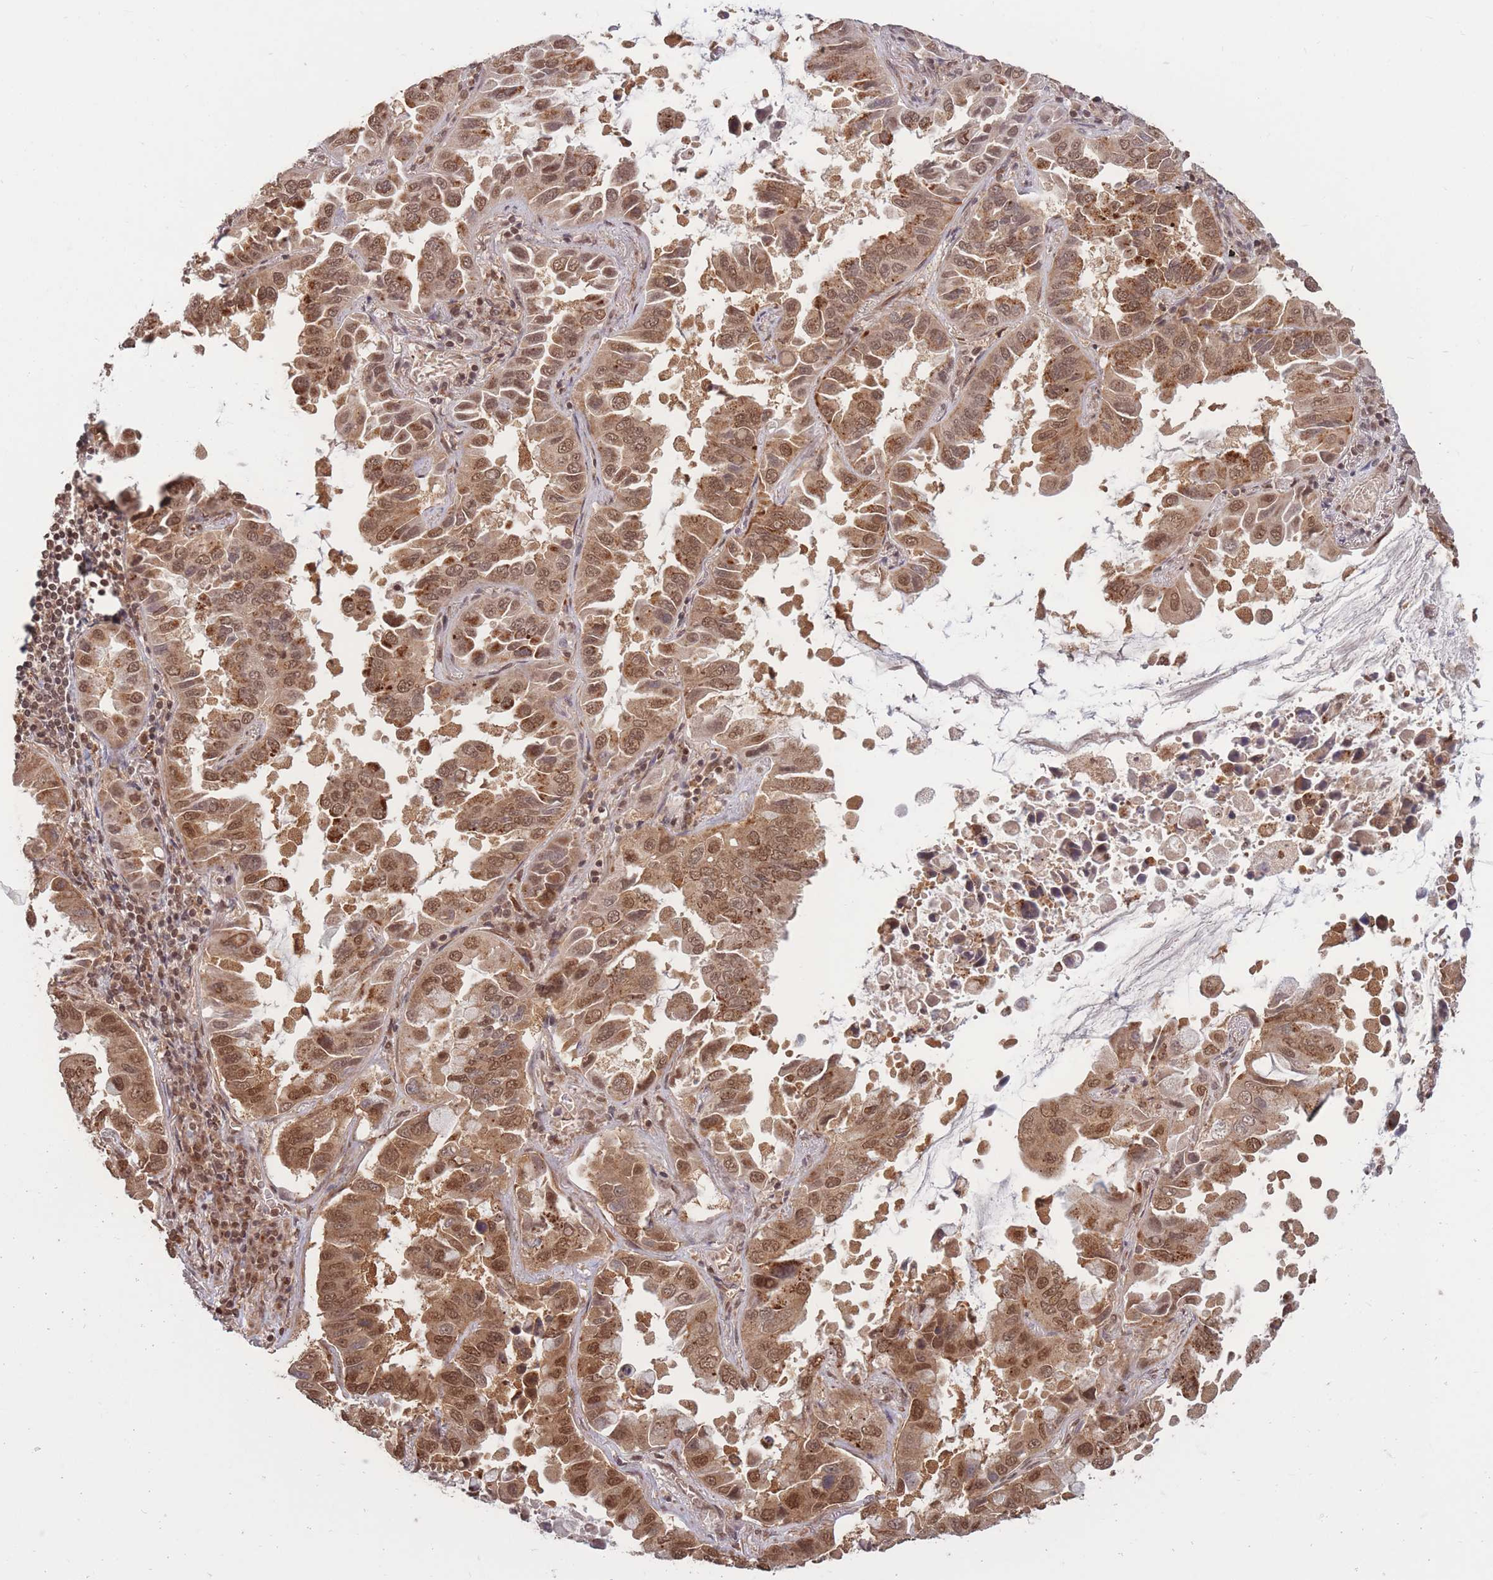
{"staining": {"intensity": "moderate", "quantity": ">75%", "location": "cytoplasmic/membranous,nuclear"}, "tissue": "lung cancer", "cell_type": "Tumor cells", "image_type": "cancer", "snomed": [{"axis": "morphology", "description": "Adenocarcinoma, NOS"}, {"axis": "topography", "description": "Lung"}], "caption": "Immunohistochemical staining of human lung adenocarcinoma reveals medium levels of moderate cytoplasmic/membranous and nuclear positivity in approximately >75% of tumor cells.", "gene": "SRA1", "patient": {"sex": "male", "age": 64}}